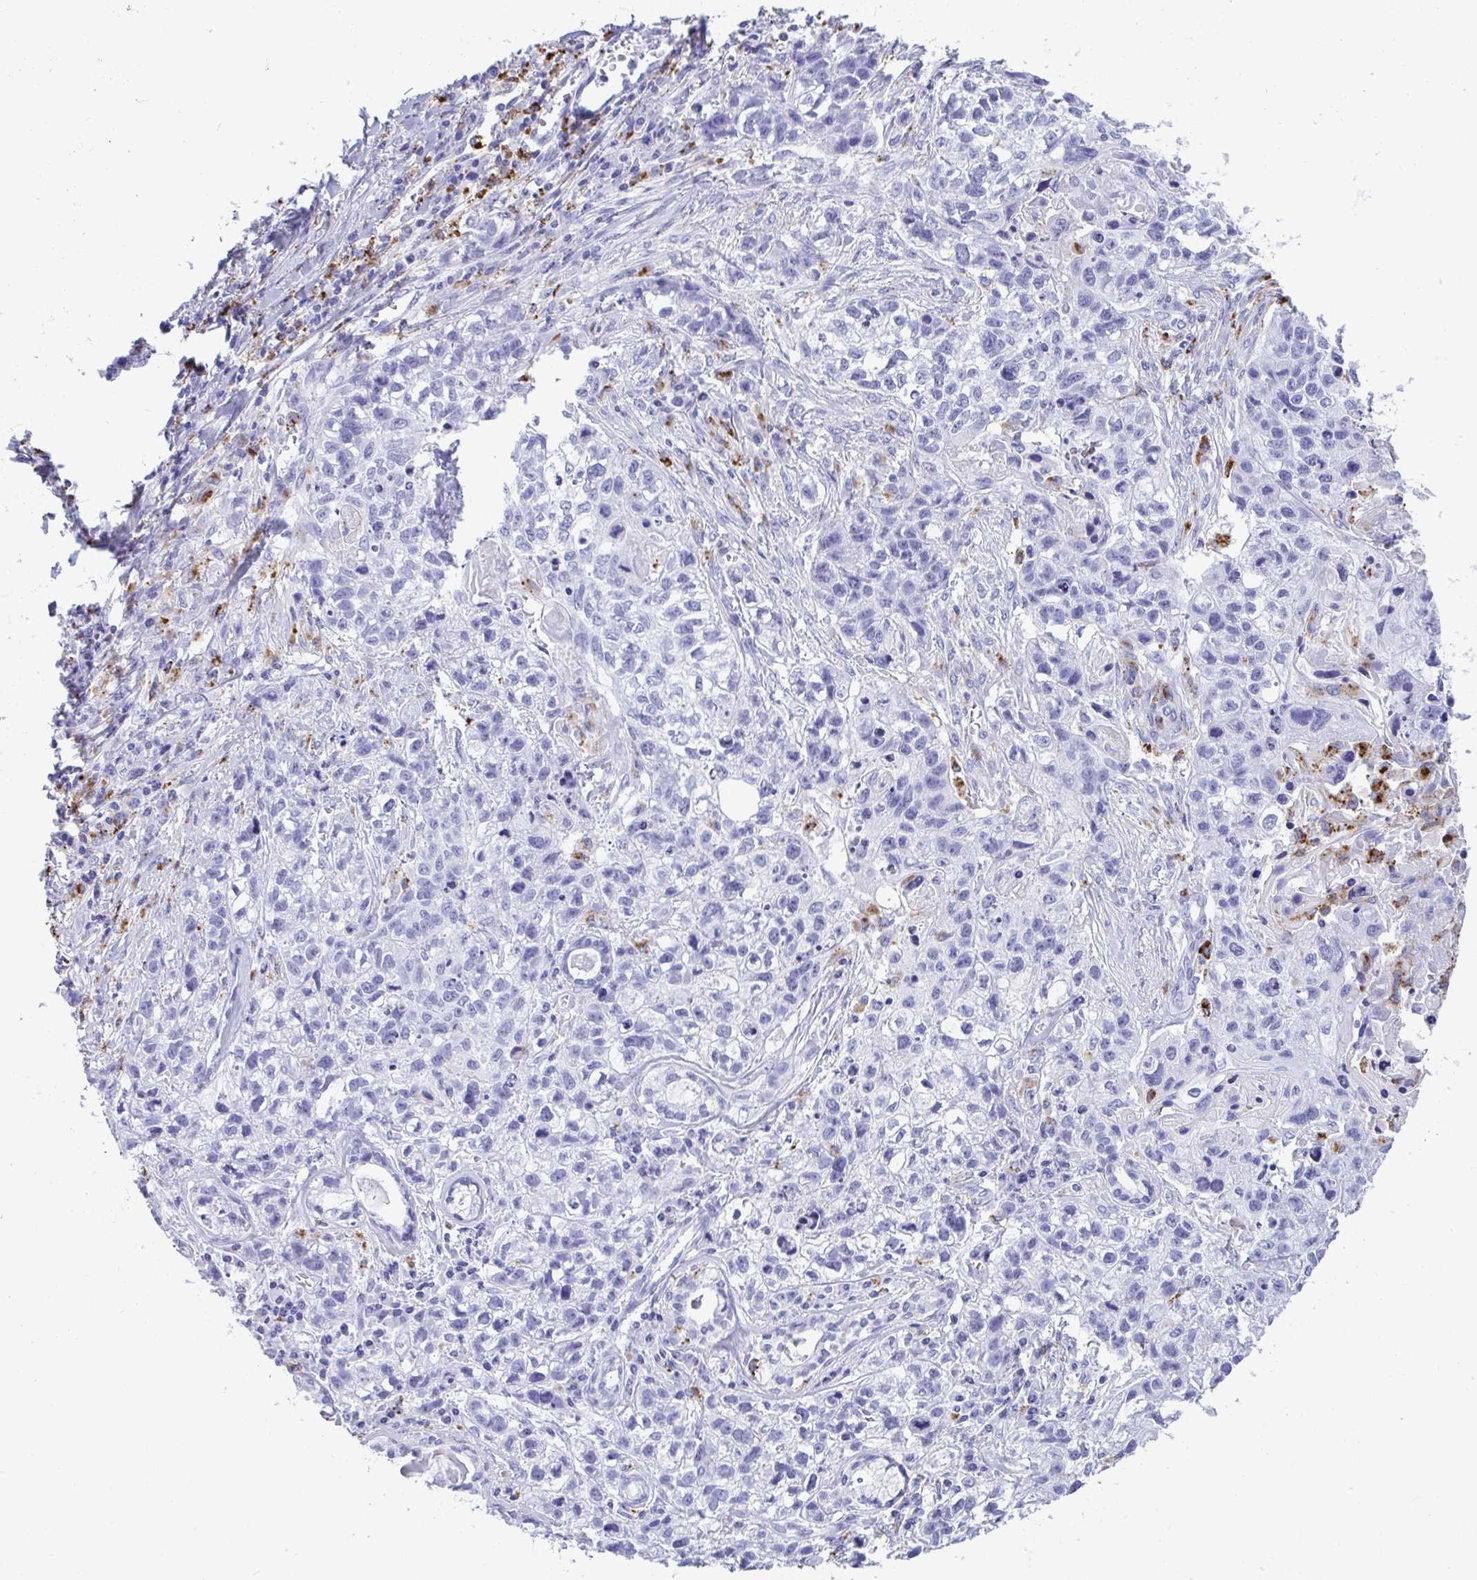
{"staining": {"intensity": "negative", "quantity": "none", "location": "none"}, "tissue": "lung cancer", "cell_type": "Tumor cells", "image_type": "cancer", "snomed": [{"axis": "morphology", "description": "Squamous cell carcinoma, NOS"}, {"axis": "topography", "description": "Lung"}], "caption": "There is no significant positivity in tumor cells of lung squamous cell carcinoma.", "gene": "CPVL", "patient": {"sex": "male", "age": 74}}